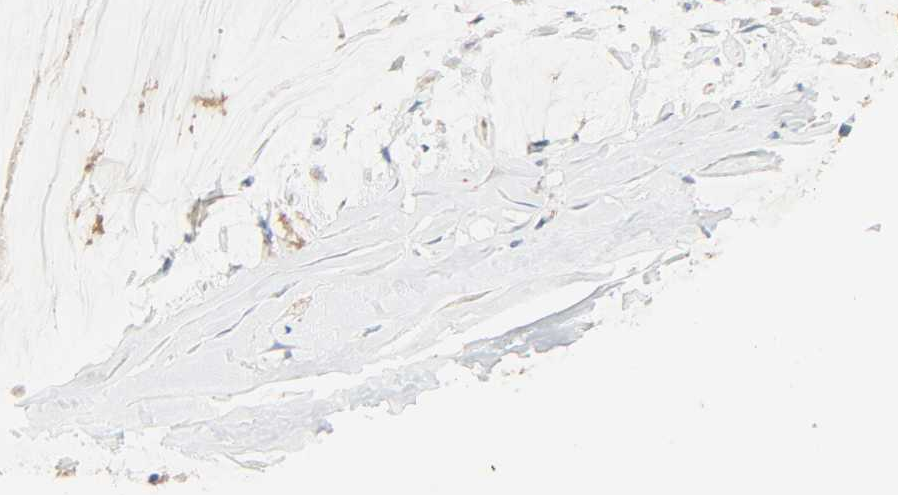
{"staining": {"intensity": "strong", "quantity": ">75%", "location": "cytoplasmic/membranous"}, "tissue": "ovarian cancer", "cell_type": "Tumor cells", "image_type": "cancer", "snomed": [{"axis": "morphology", "description": "Cystadenocarcinoma, mucinous, NOS"}, {"axis": "topography", "description": "Ovary"}], "caption": "Immunohistochemical staining of ovarian cancer (mucinous cystadenocarcinoma) demonstrates high levels of strong cytoplasmic/membranous protein positivity in approximately >75% of tumor cells.", "gene": "CAMK2A", "patient": {"sex": "female", "age": 39}}